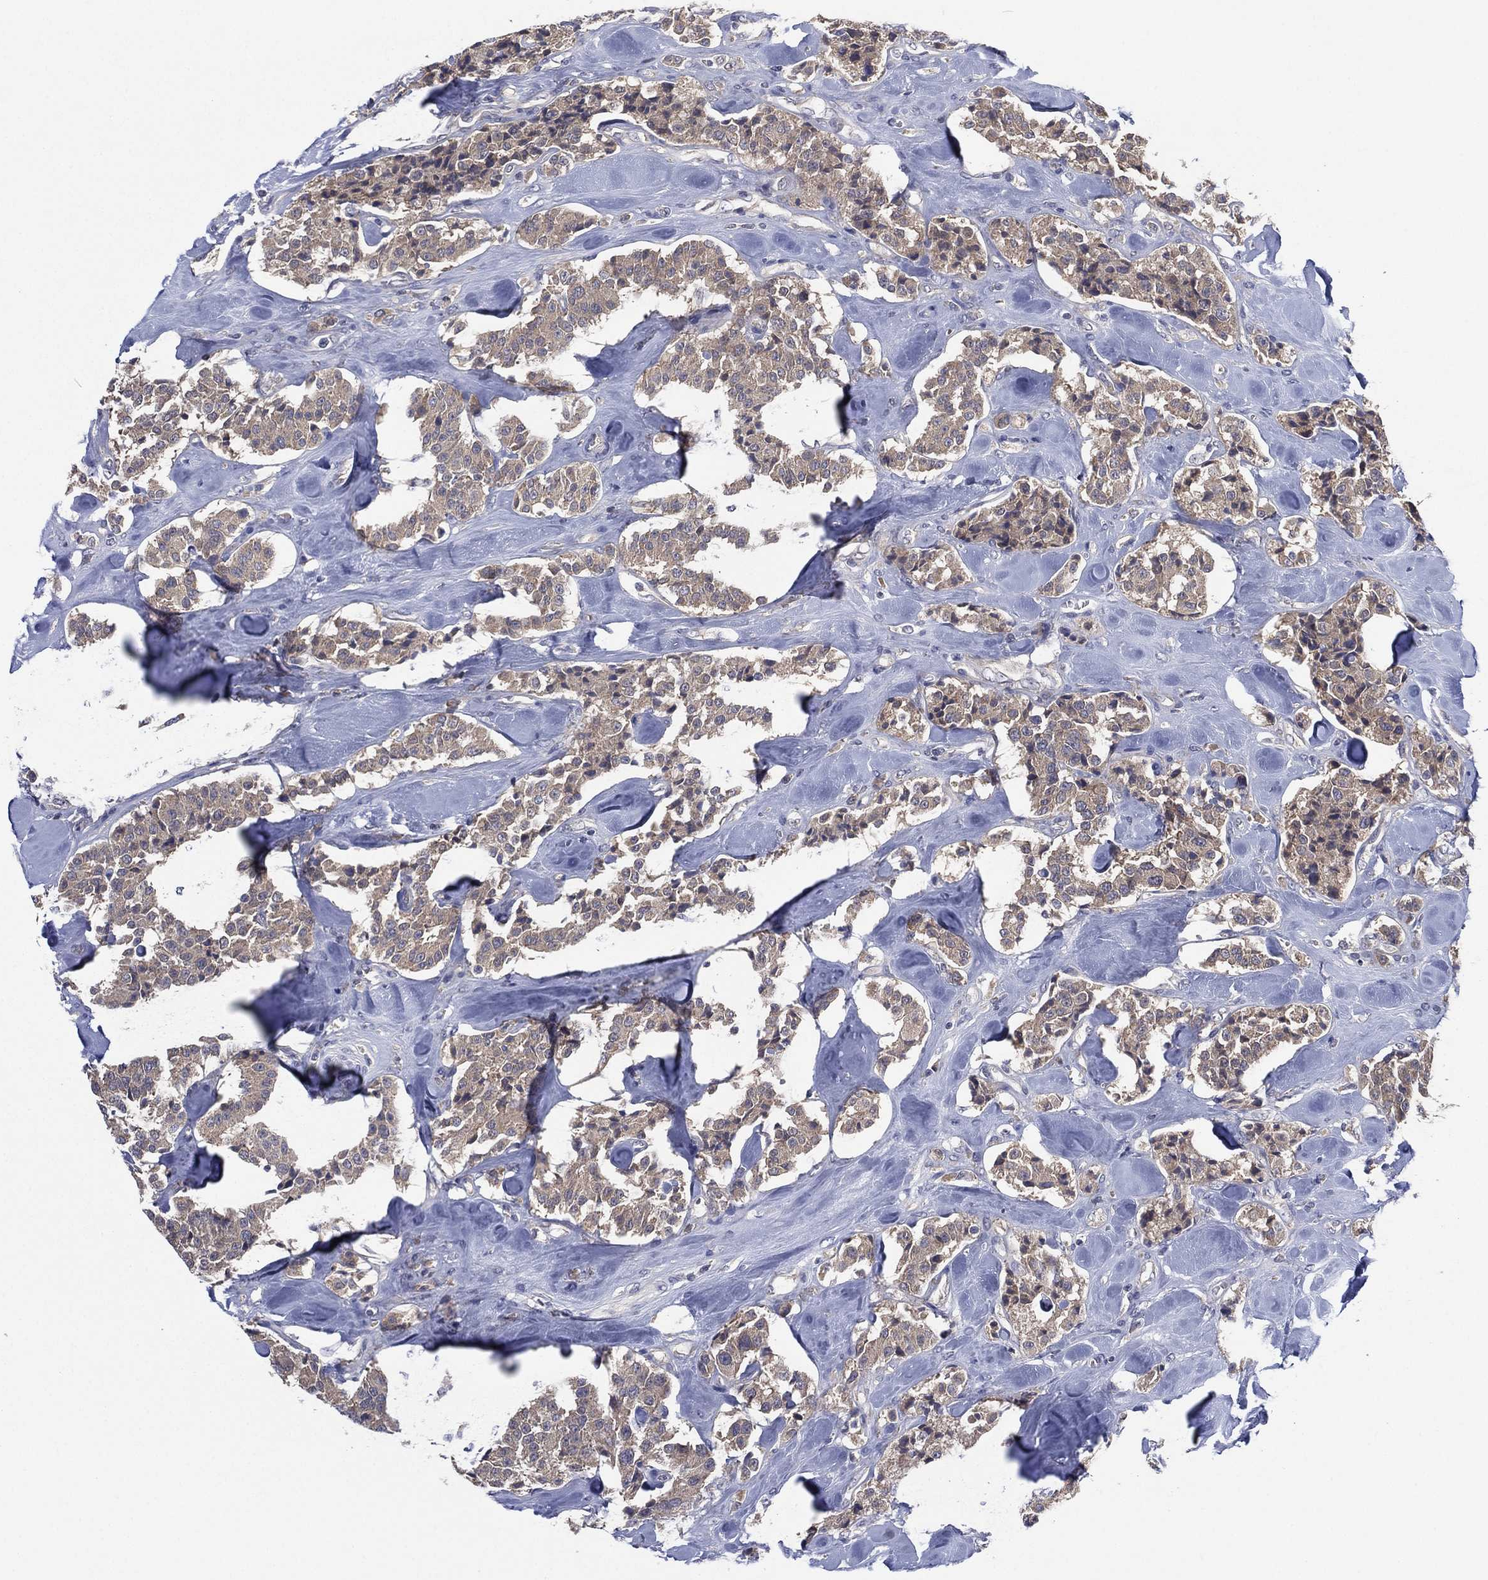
{"staining": {"intensity": "weak", "quantity": "25%-75%", "location": "cytoplasmic/membranous"}, "tissue": "carcinoid", "cell_type": "Tumor cells", "image_type": "cancer", "snomed": [{"axis": "morphology", "description": "Carcinoid, malignant, NOS"}, {"axis": "topography", "description": "Pancreas"}], "caption": "Carcinoid tissue exhibits weak cytoplasmic/membranous expression in approximately 25%-75% of tumor cells", "gene": "MPP7", "patient": {"sex": "male", "age": 41}}